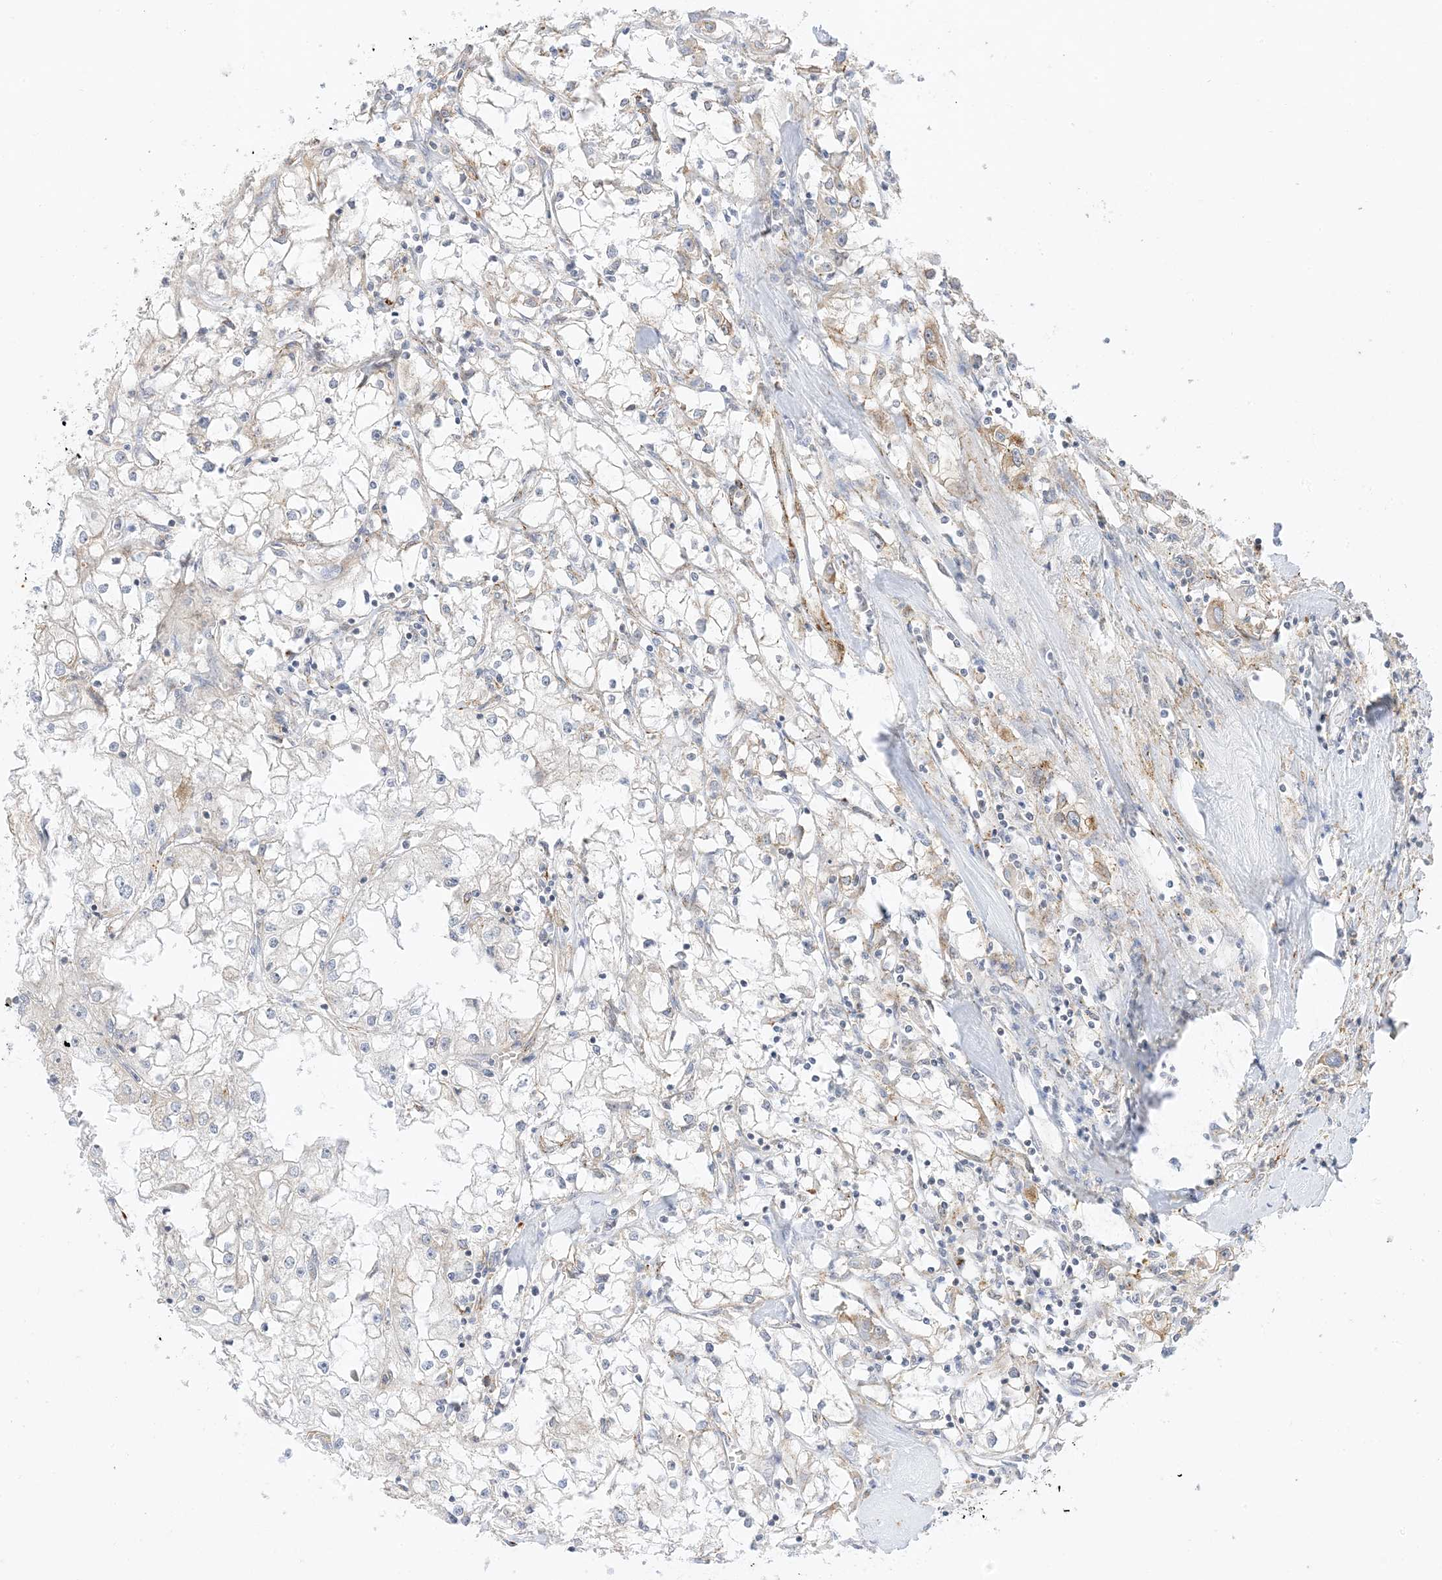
{"staining": {"intensity": "weak", "quantity": "<25%", "location": "cytoplasmic/membranous"}, "tissue": "renal cancer", "cell_type": "Tumor cells", "image_type": "cancer", "snomed": [{"axis": "morphology", "description": "Adenocarcinoma, NOS"}, {"axis": "topography", "description": "Kidney"}], "caption": "Tumor cells show no significant staining in adenocarcinoma (renal).", "gene": "RAC1", "patient": {"sex": "male", "age": 56}}